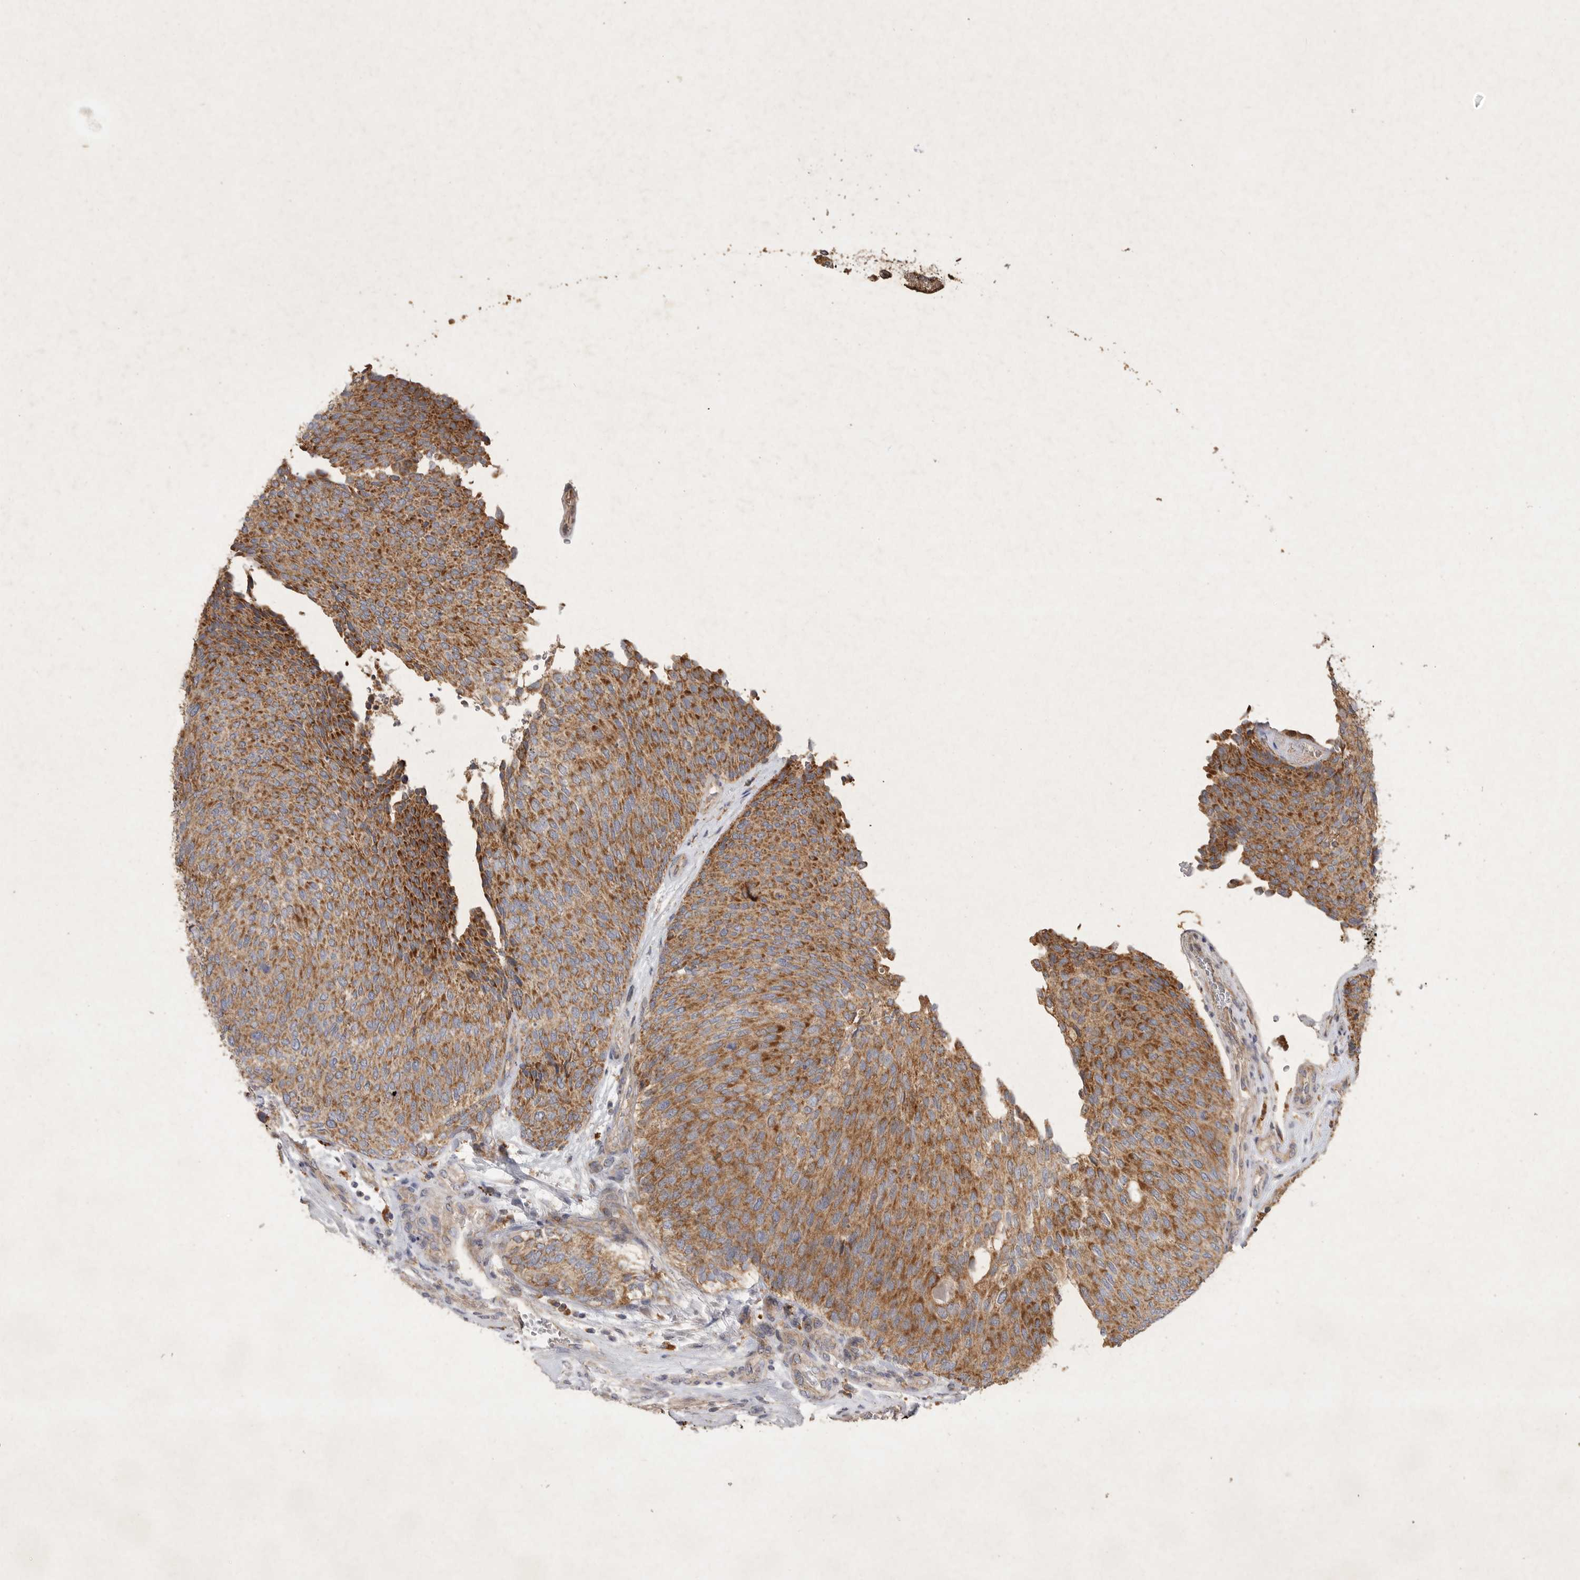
{"staining": {"intensity": "moderate", "quantity": ">75%", "location": "cytoplasmic/membranous"}, "tissue": "urothelial cancer", "cell_type": "Tumor cells", "image_type": "cancer", "snomed": [{"axis": "morphology", "description": "Urothelial carcinoma, Low grade"}, {"axis": "topography", "description": "Urinary bladder"}], "caption": "Low-grade urothelial carcinoma tissue shows moderate cytoplasmic/membranous positivity in about >75% of tumor cells, visualized by immunohistochemistry.", "gene": "MRPL41", "patient": {"sex": "female", "age": 79}}